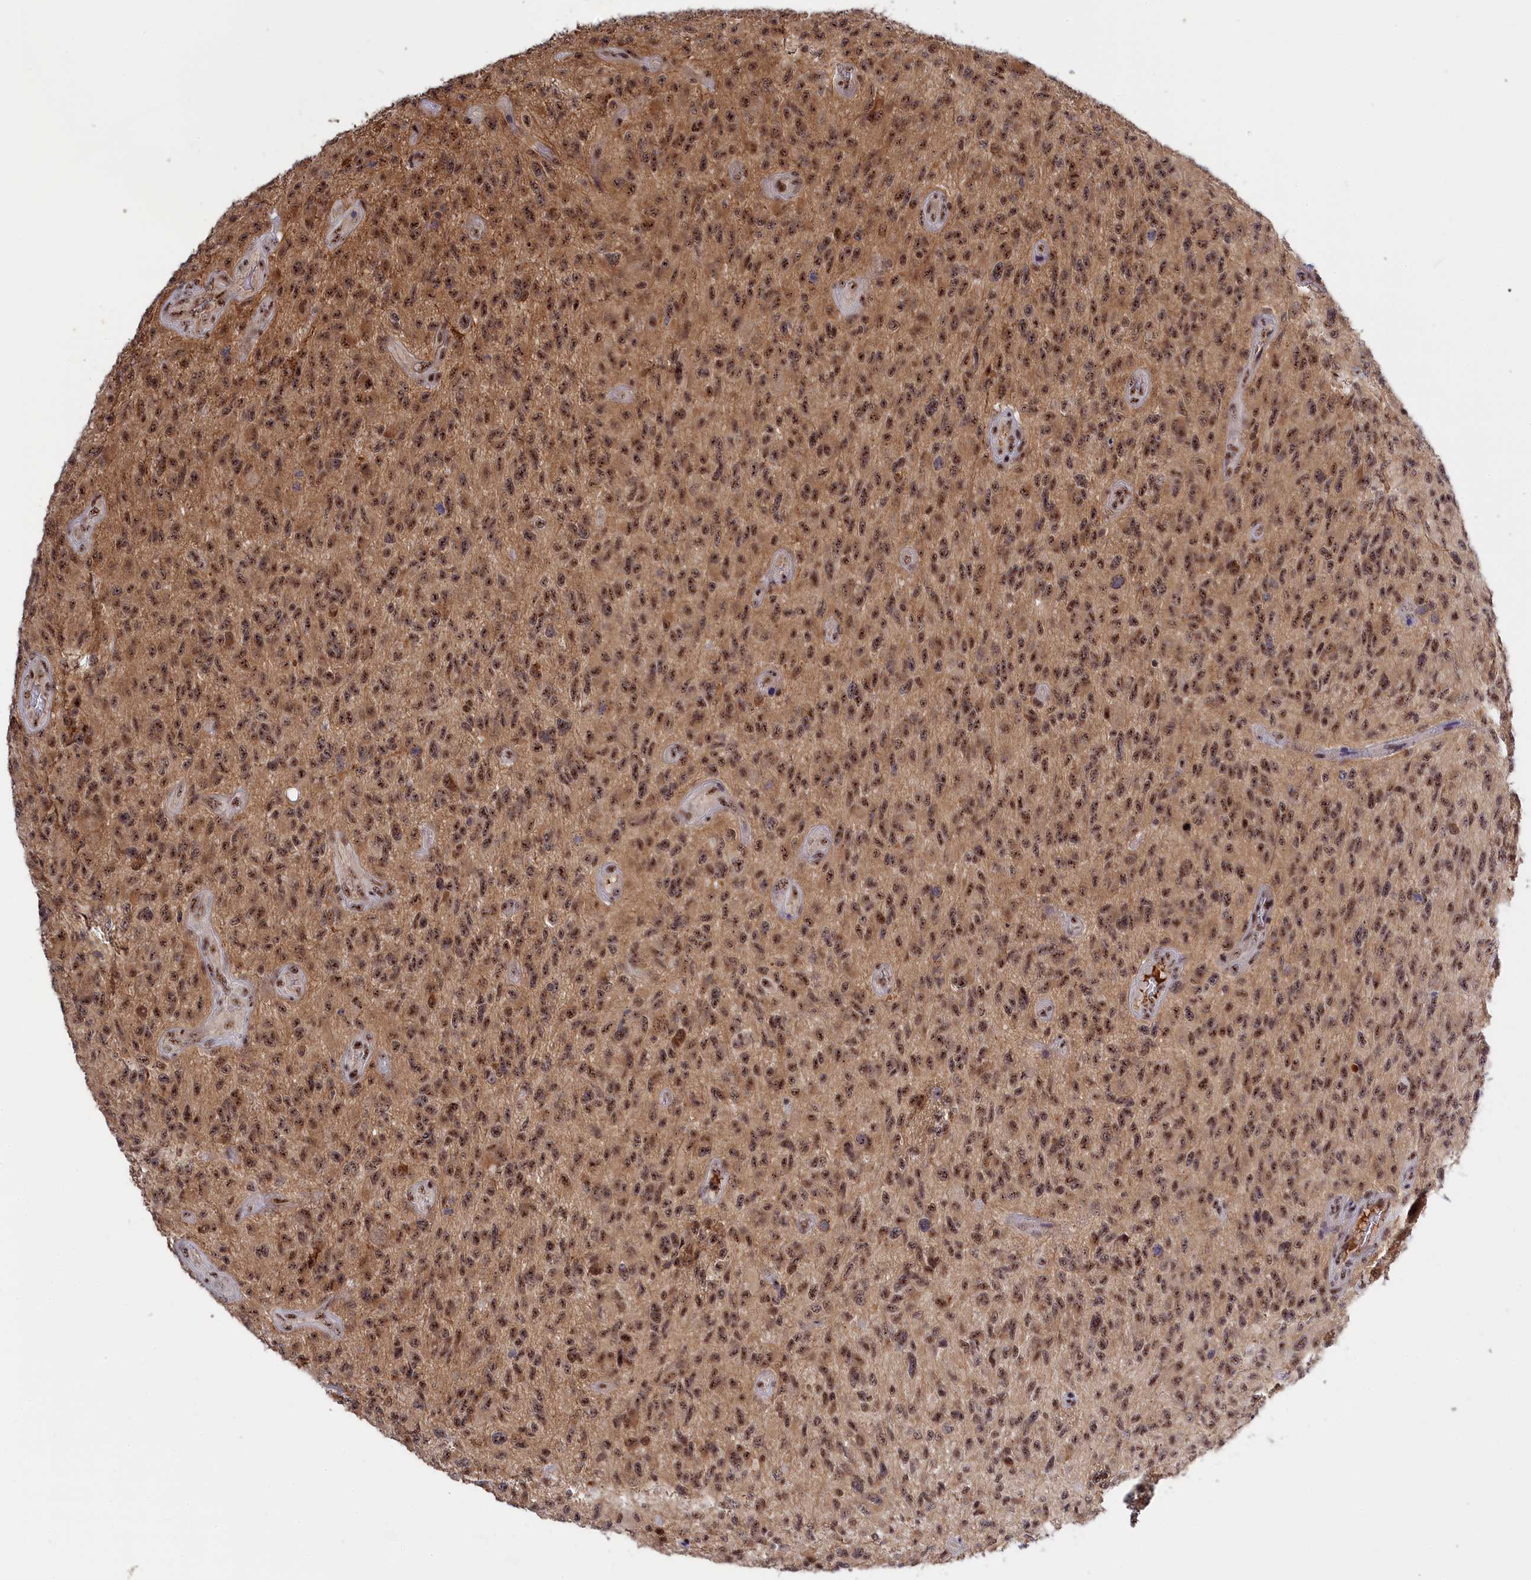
{"staining": {"intensity": "moderate", "quantity": ">75%", "location": "cytoplasmic/membranous,nuclear"}, "tissue": "glioma", "cell_type": "Tumor cells", "image_type": "cancer", "snomed": [{"axis": "morphology", "description": "Glioma, malignant, High grade"}, {"axis": "topography", "description": "Brain"}], "caption": "An immunohistochemistry histopathology image of neoplastic tissue is shown. Protein staining in brown shows moderate cytoplasmic/membranous and nuclear positivity in glioma within tumor cells.", "gene": "TAB1", "patient": {"sex": "male", "age": 47}}